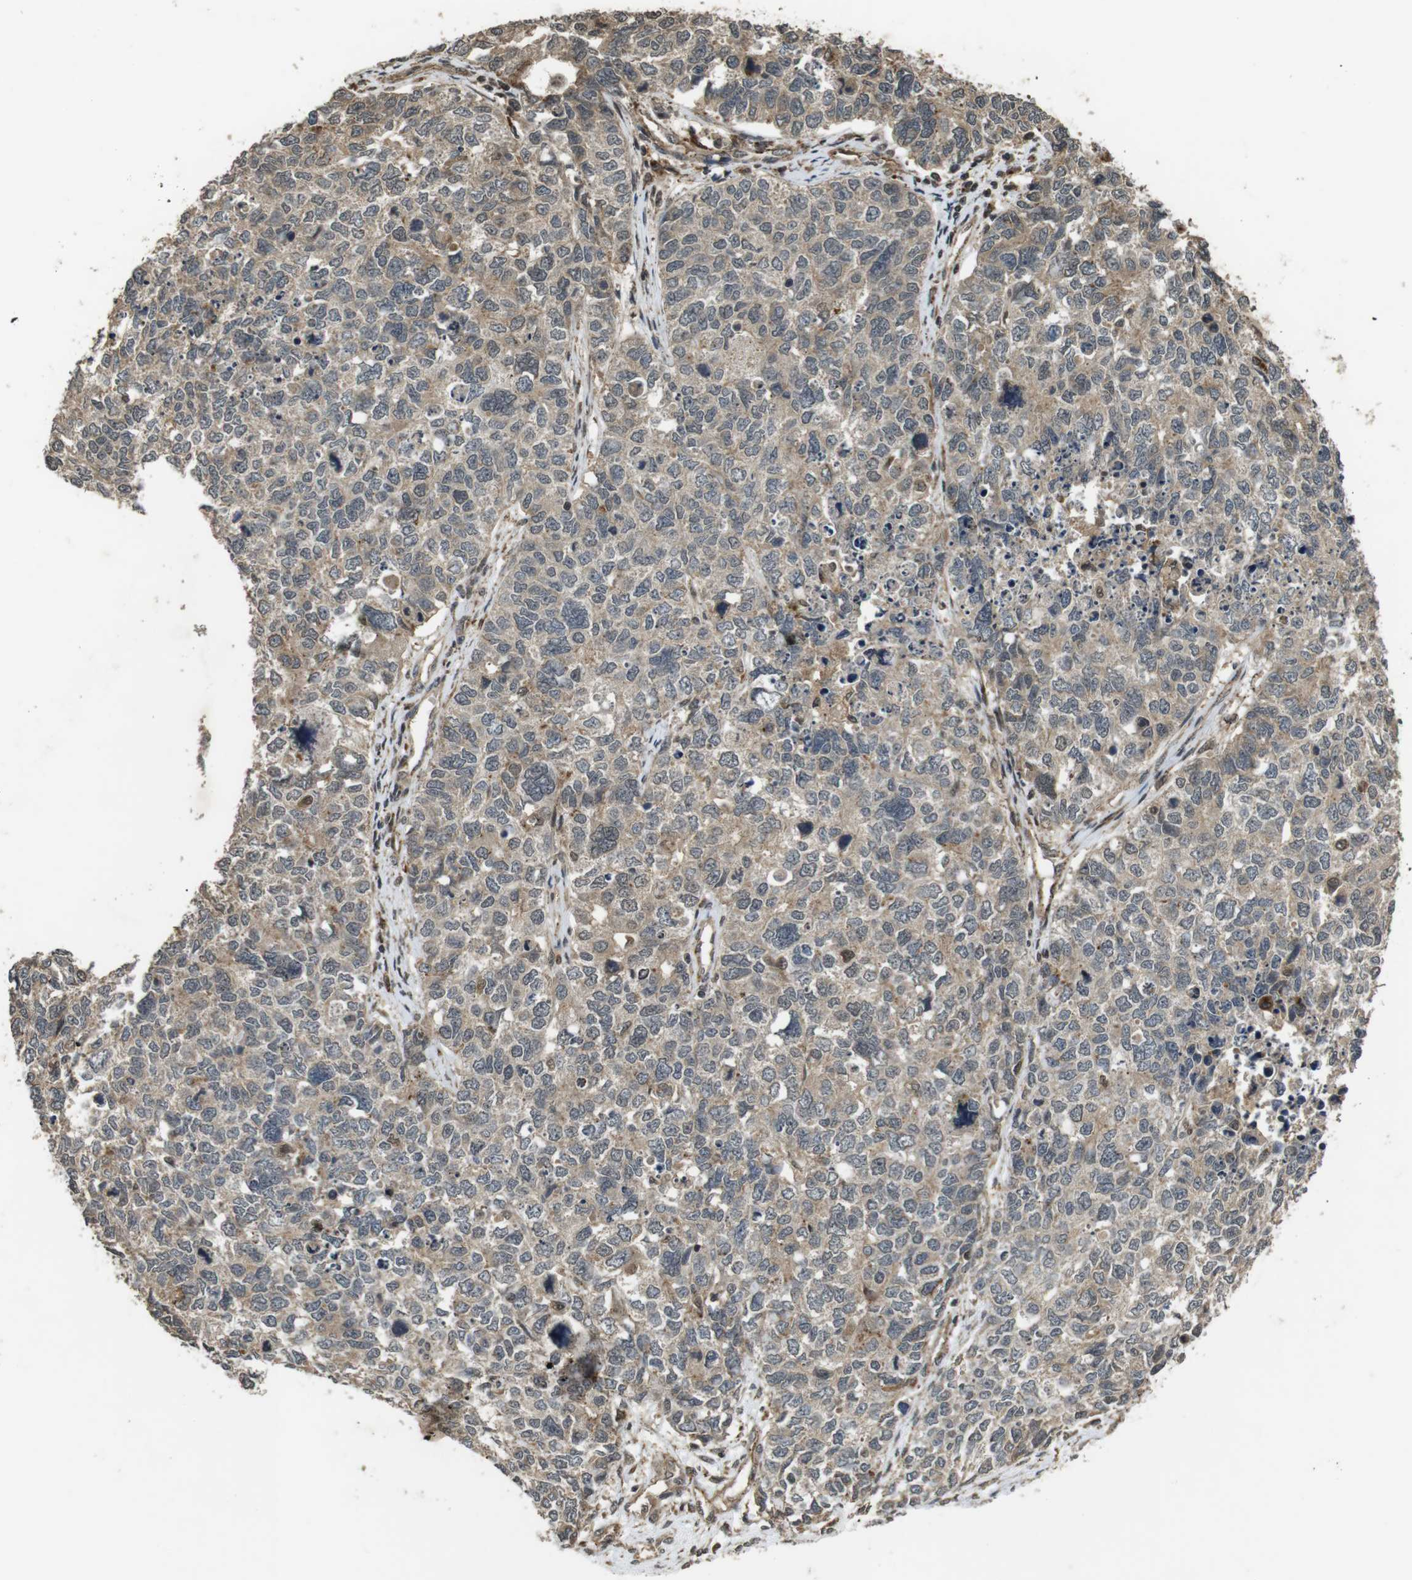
{"staining": {"intensity": "weak", "quantity": ">75%", "location": "cytoplasmic/membranous"}, "tissue": "cervical cancer", "cell_type": "Tumor cells", "image_type": "cancer", "snomed": [{"axis": "morphology", "description": "Squamous cell carcinoma, NOS"}, {"axis": "topography", "description": "Cervix"}], "caption": "This is an image of immunohistochemistry staining of cervical cancer, which shows weak positivity in the cytoplasmic/membranous of tumor cells.", "gene": "FZD10", "patient": {"sex": "female", "age": 63}}